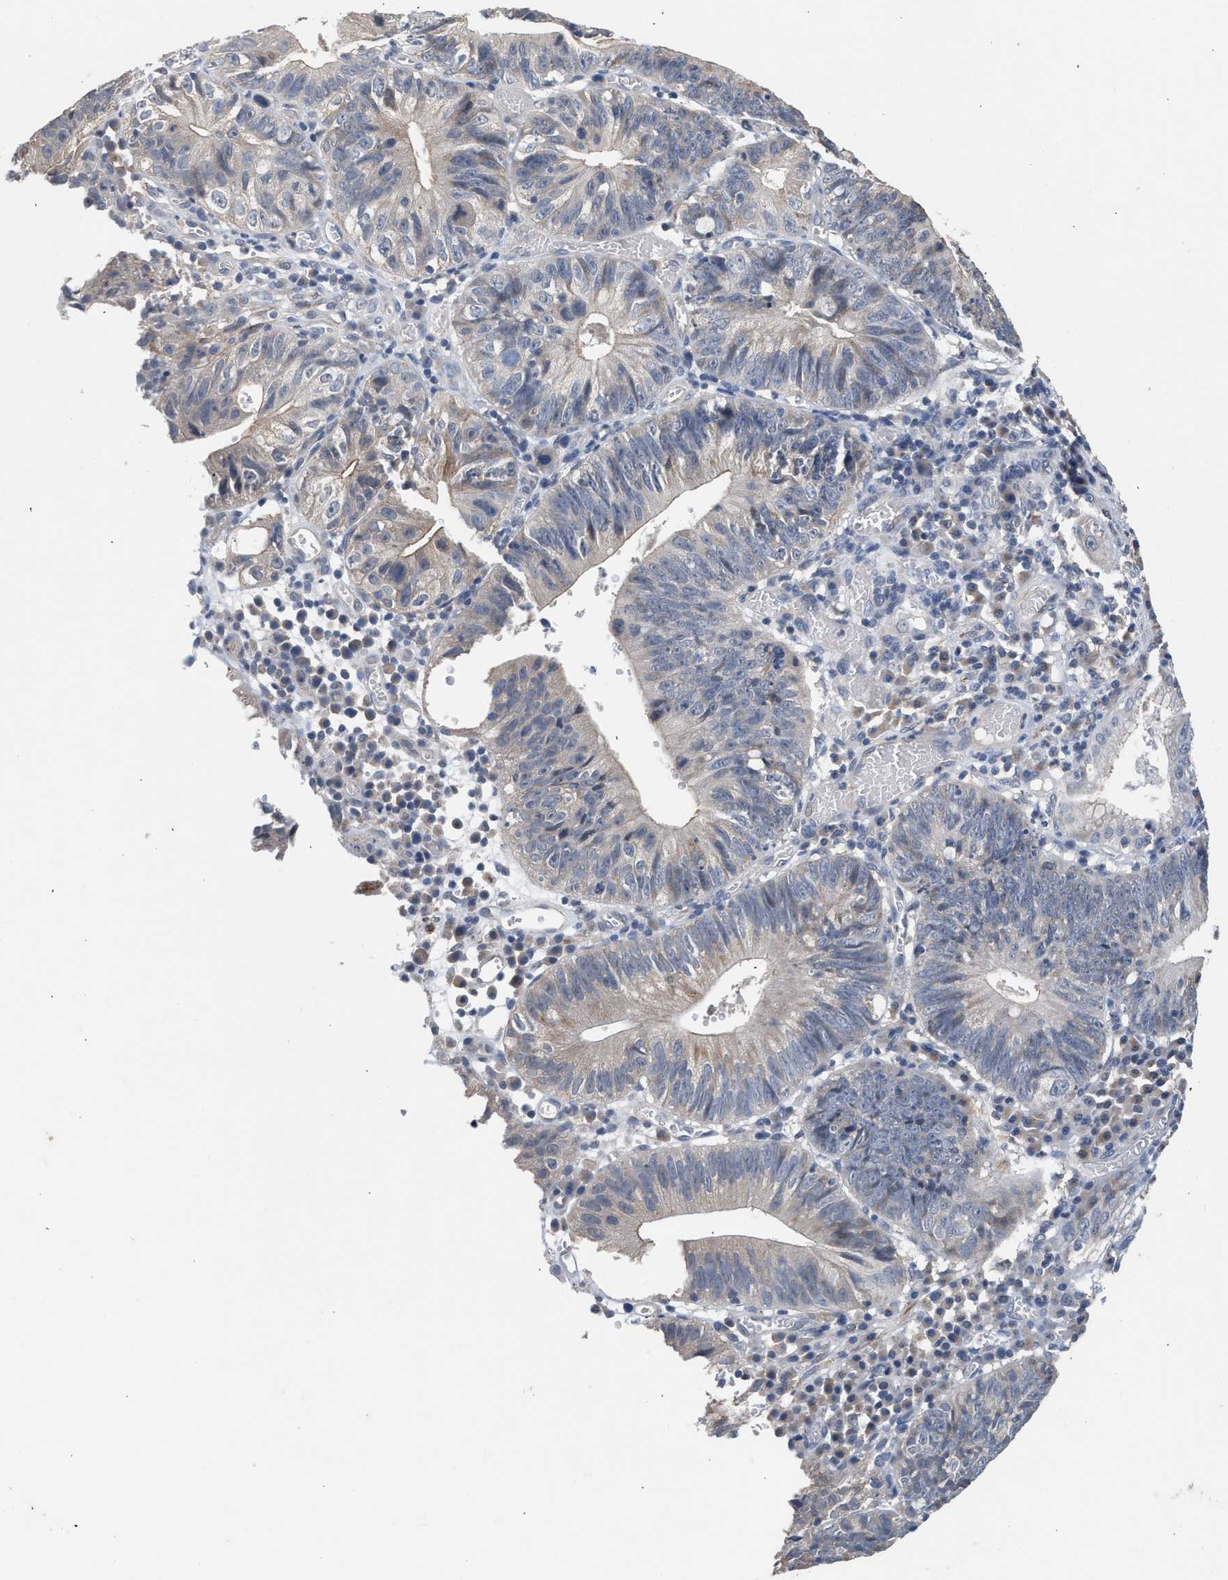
{"staining": {"intensity": "weak", "quantity": "<25%", "location": "cytoplasmic/membranous"}, "tissue": "stomach cancer", "cell_type": "Tumor cells", "image_type": "cancer", "snomed": [{"axis": "morphology", "description": "Adenocarcinoma, NOS"}, {"axis": "topography", "description": "Stomach"}], "caption": "Photomicrograph shows no significant protein positivity in tumor cells of stomach adenocarcinoma.", "gene": "CSF3R", "patient": {"sex": "male", "age": 59}}